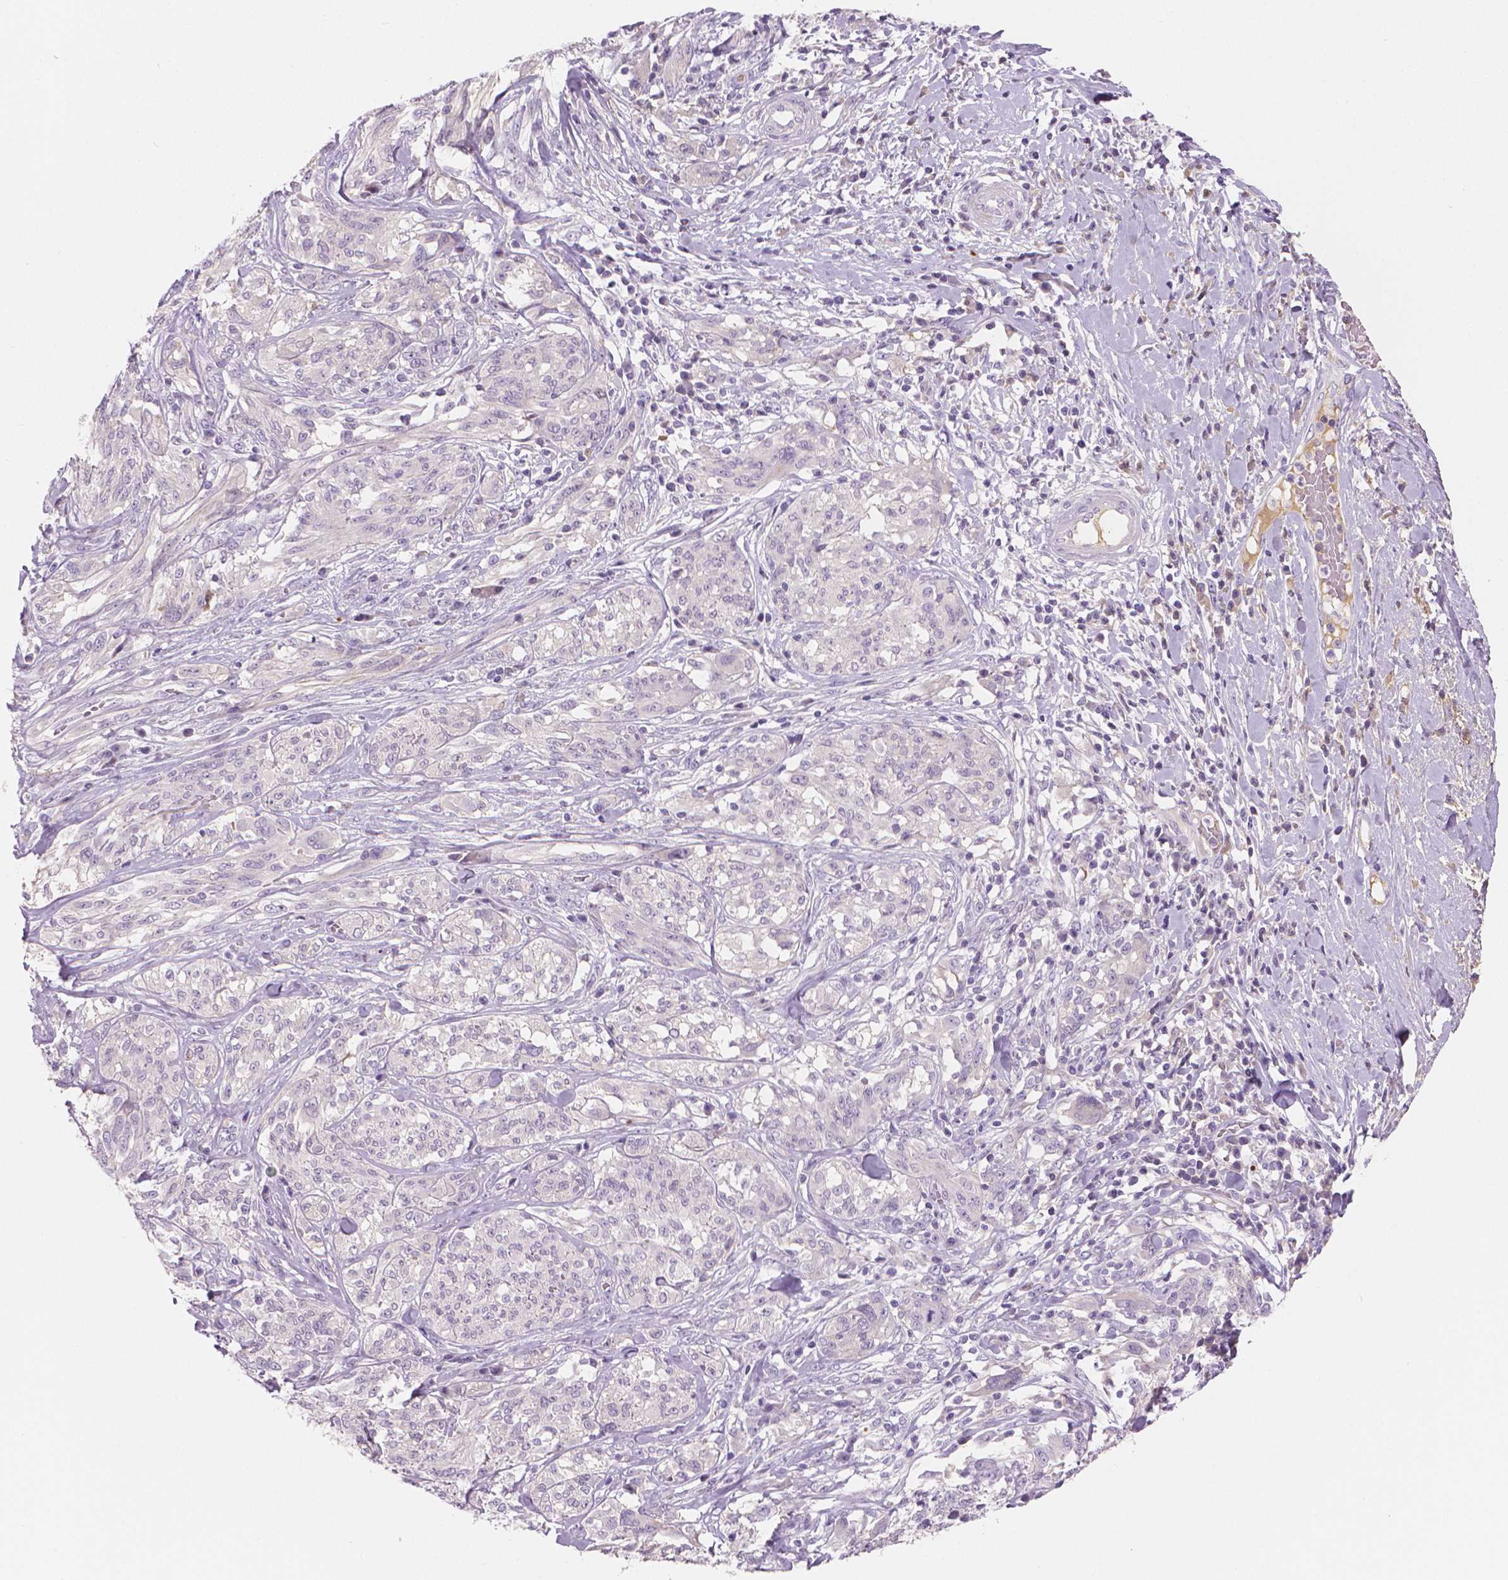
{"staining": {"intensity": "negative", "quantity": "none", "location": "none"}, "tissue": "melanoma", "cell_type": "Tumor cells", "image_type": "cancer", "snomed": [{"axis": "morphology", "description": "Malignant melanoma, NOS"}, {"axis": "topography", "description": "Skin"}], "caption": "Tumor cells show no significant protein expression in malignant melanoma.", "gene": "APOA4", "patient": {"sex": "female", "age": 91}}